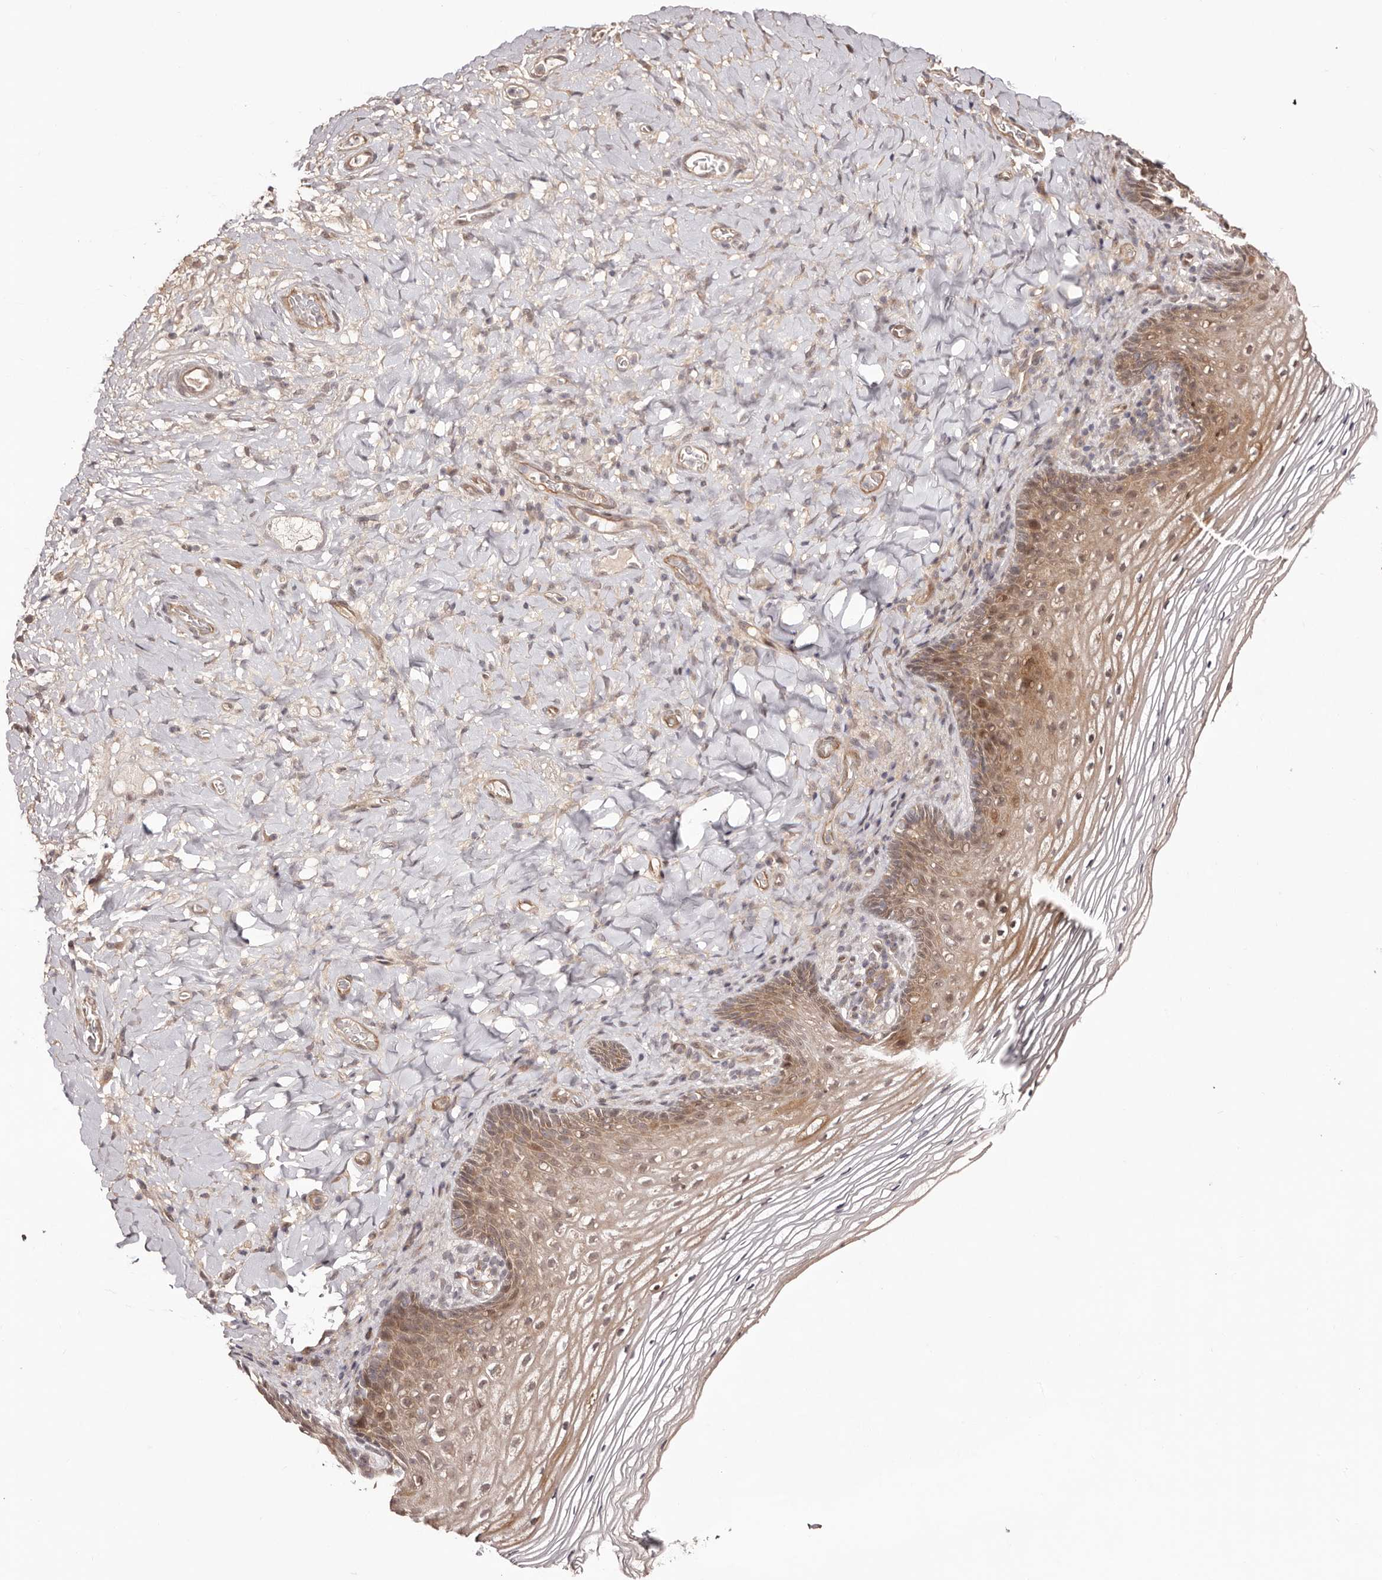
{"staining": {"intensity": "moderate", "quantity": ">75%", "location": "cytoplasmic/membranous,nuclear"}, "tissue": "vagina", "cell_type": "Squamous epithelial cells", "image_type": "normal", "snomed": [{"axis": "morphology", "description": "Normal tissue, NOS"}, {"axis": "topography", "description": "Vagina"}], "caption": "Brown immunohistochemical staining in unremarkable vagina shows moderate cytoplasmic/membranous,nuclear expression in approximately >75% of squamous epithelial cells. (Stains: DAB in brown, nuclei in blue, Microscopy: brightfield microscopy at high magnification).", "gene": "EGR3", "patient": {"sex": "female", "age": 60}}